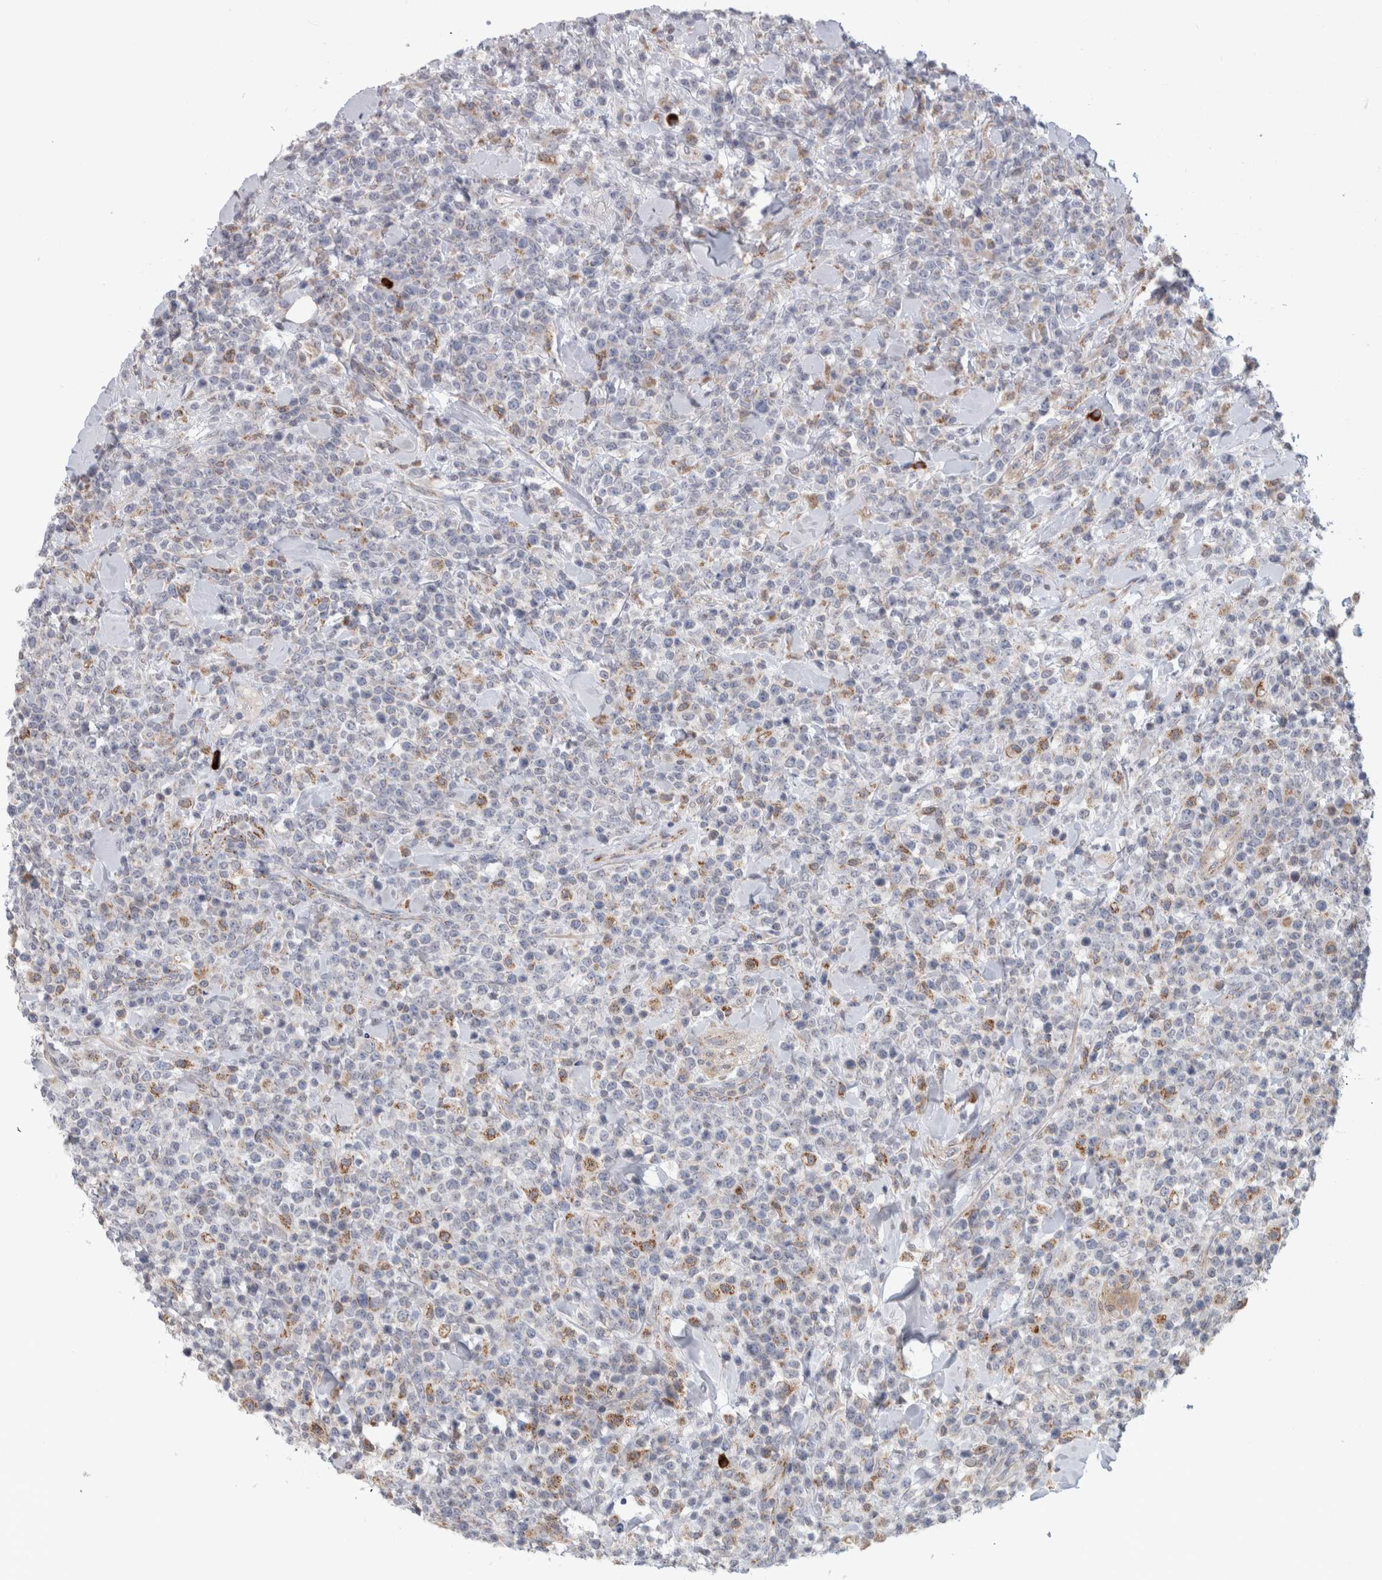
{"staining": {"intensity": "negative", "quantity": "none", "location": "none"}, "tissue": "lymphoma", "cell_type": "Tumor cells", "image_type": "cancer", "snomed": [{"axis": "morphology", "description": "Malignant lymphoma, non-Hodgkin's type, High grade"}, {"axis": "topography", "description": "Colon"}], "caption": "Histopathology image shows no significant protein positivity in tumor cells of lymphoma. (Stains: DAB (3,3'-diaminobenzidine) IHC with hematoxylin counter stain, Microscopy: brightfield microscopy at high magnification).", "gene": "RAB18", "patient": {"sex": "female", "age": 53}}